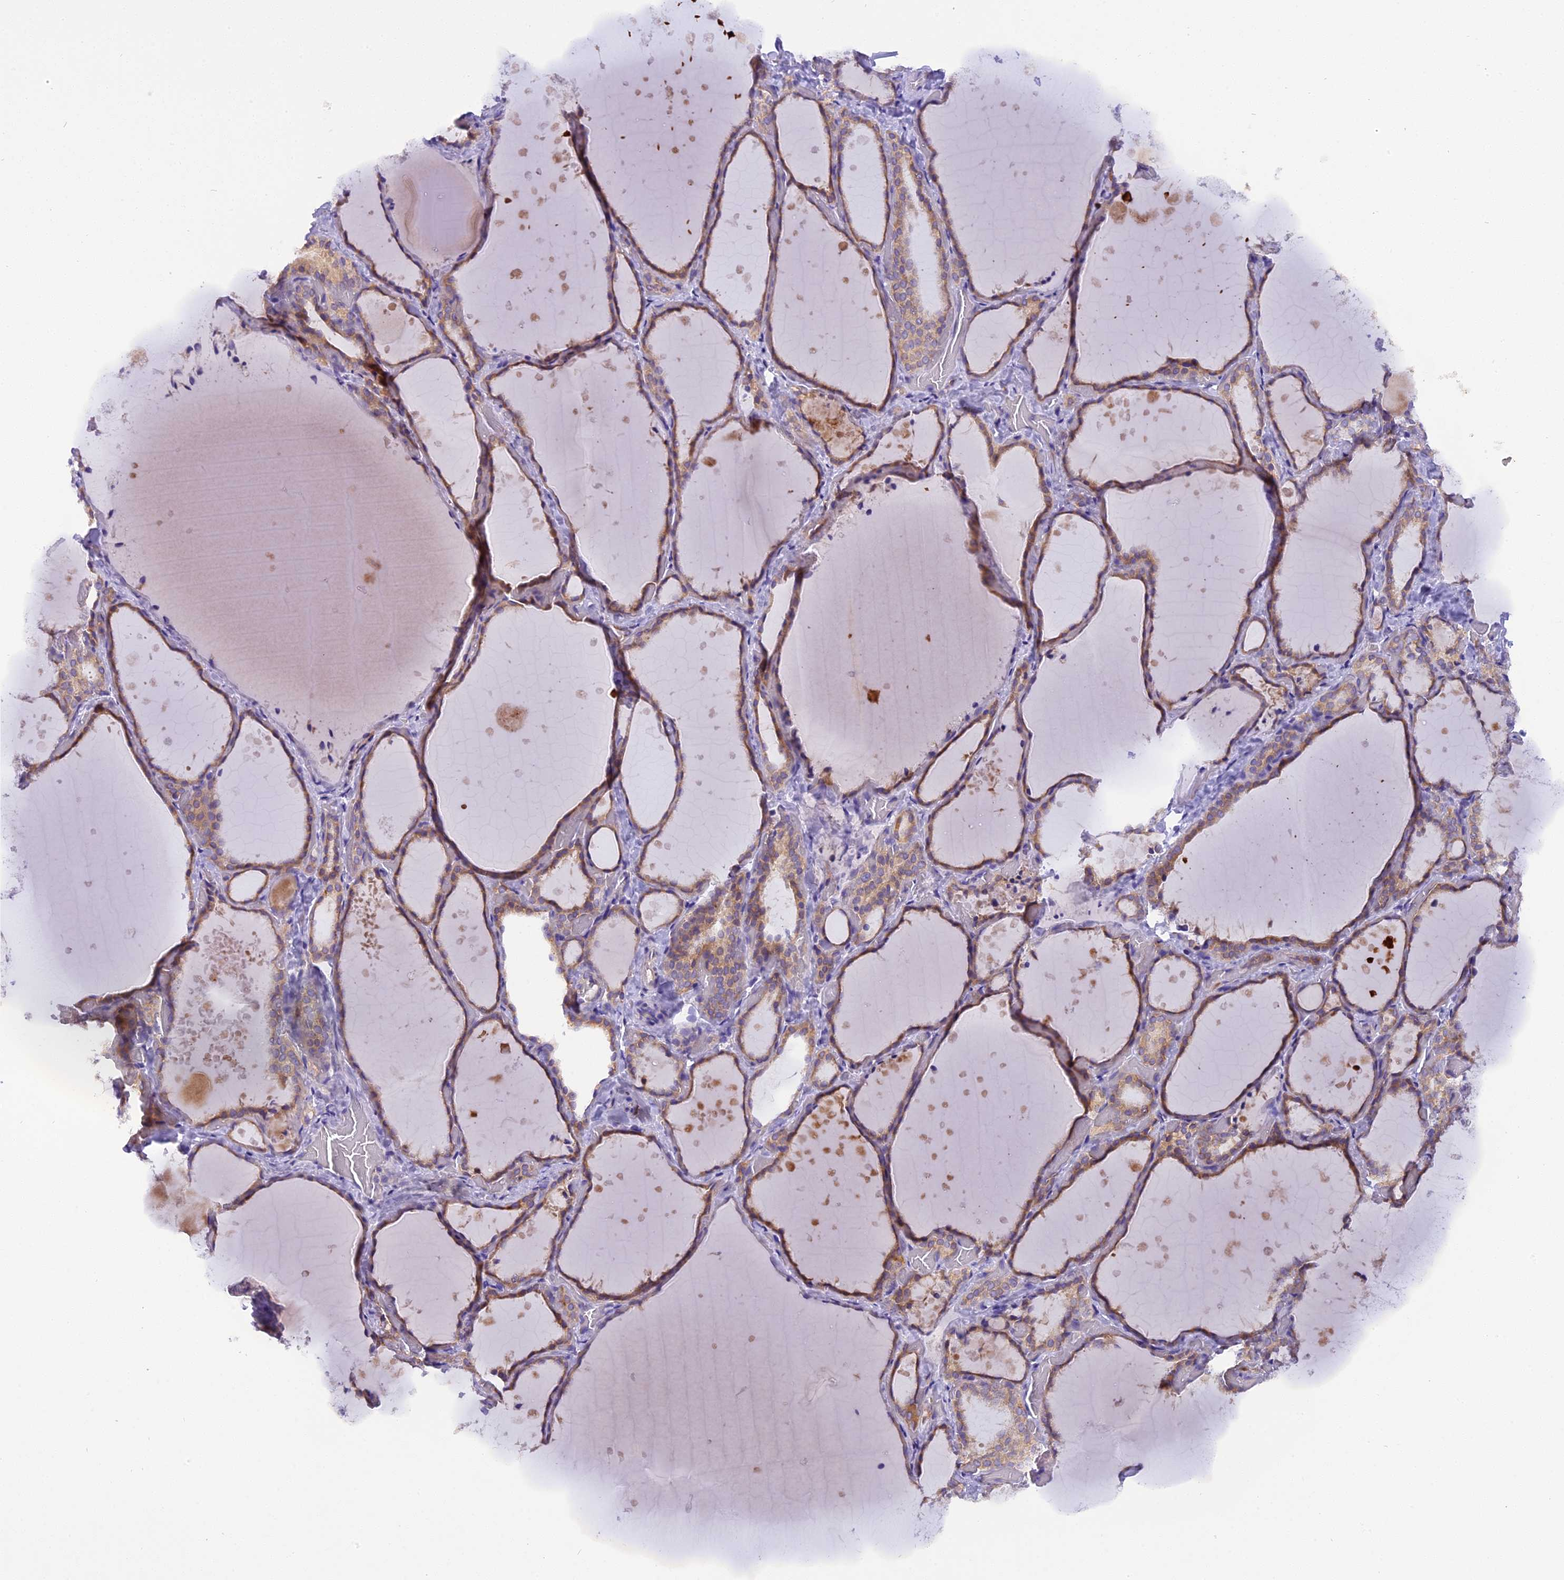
{"staining": {"intensity": "moderate", "quantity": "25%-75%", "location": "cytoplasmic/membranous"}, "tissue": "thyroid gland", "cell_type": "Glandular cells", "image_type": "normal", "snomed": [{"axis": "morphology", "description": "Normal tissue, NOS"}, {"axis": "topography", "description": "Thyroid gland"}], "caption": "Immunohistochemical staining of normal human thyroid gland reveals medium levels of moderate cytoplasmic/membranous expression in about 25%-75% of glandular cells.", "gene": "TRIM3", "patient": {"sex": "female", "age": 44}}